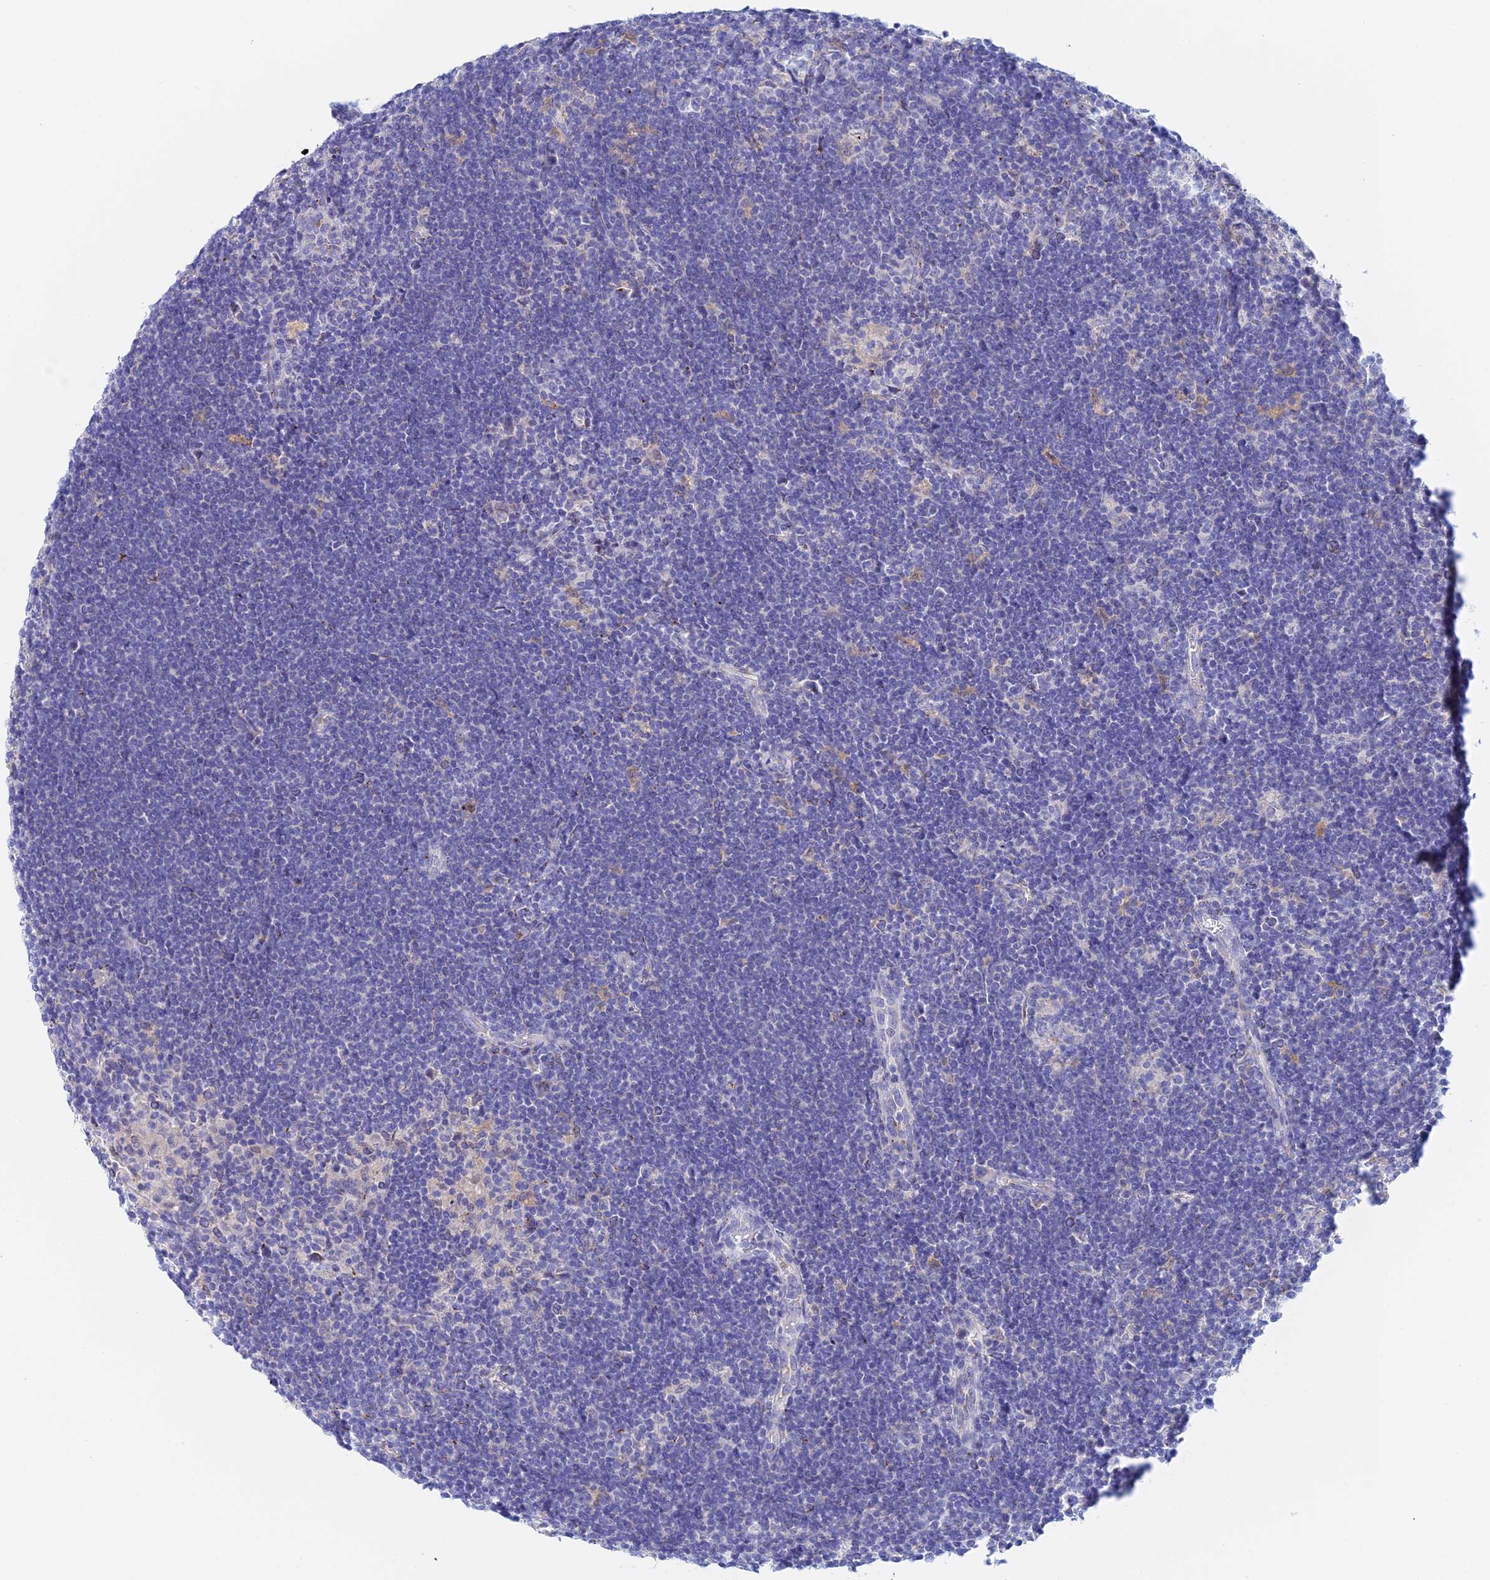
{"staining": {"intensity": "moderate", "quantity": "<25%", "location": "cytoplasmic/membranous"}, "tissue": "lymphoma", "cell_type": "Tumor cells", "image_type": "cancer", "snomed": [{"axis": "morphology", "description": "Hodgkin's disease, NOS"}, {"axis": "topography", "description": "Lymph node"}], "caption": "Protein analysis of Hodgkin's disease tissue demonstrates moderate cytoplasmic/membranous staining in approximately <25% of tumor cells.", "gene": "SLC24A3", "patient": {"sex": "female", "age": 57}}